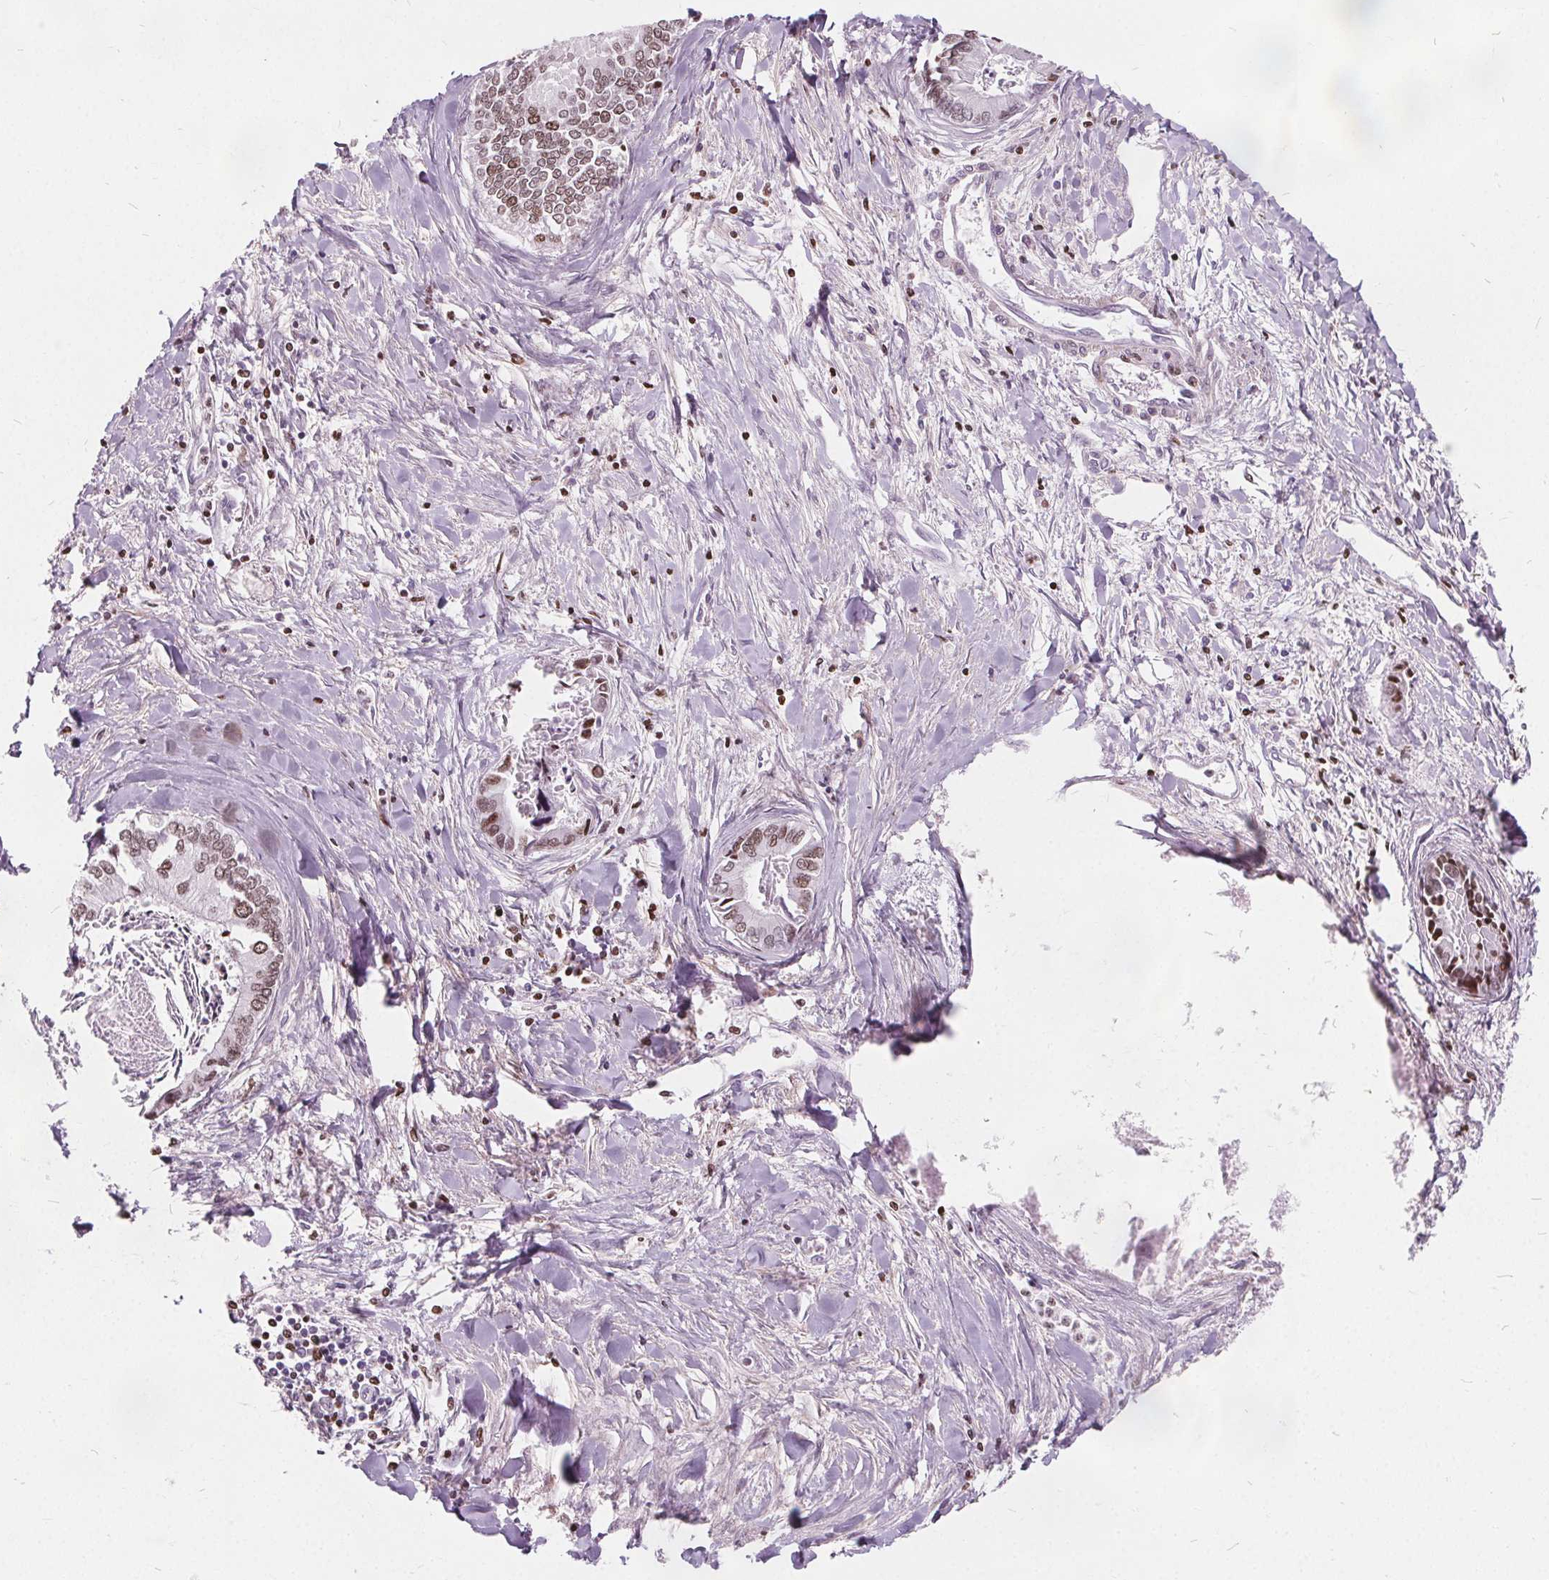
{"staining": {"intensity": "moderate", "quantity": ">75%", "location": "nuclear"}, "tissue": "liver cancer", "cell_type": "Tumor cells", "image_type": "cancer", "snomed": [{"axis": "morphology", "description": "Cholangiocarcinoma"}, {"axis": "topography", "description": "Liver"}], "caption": "Cholangiocarcinoma (liver) stained with immunohistochemistry (IHC) displays moderate nuclear expression in about >75% of tumor cells.", "gene": "ISLR2", "patient": {"sex": "male", "age": 66}}